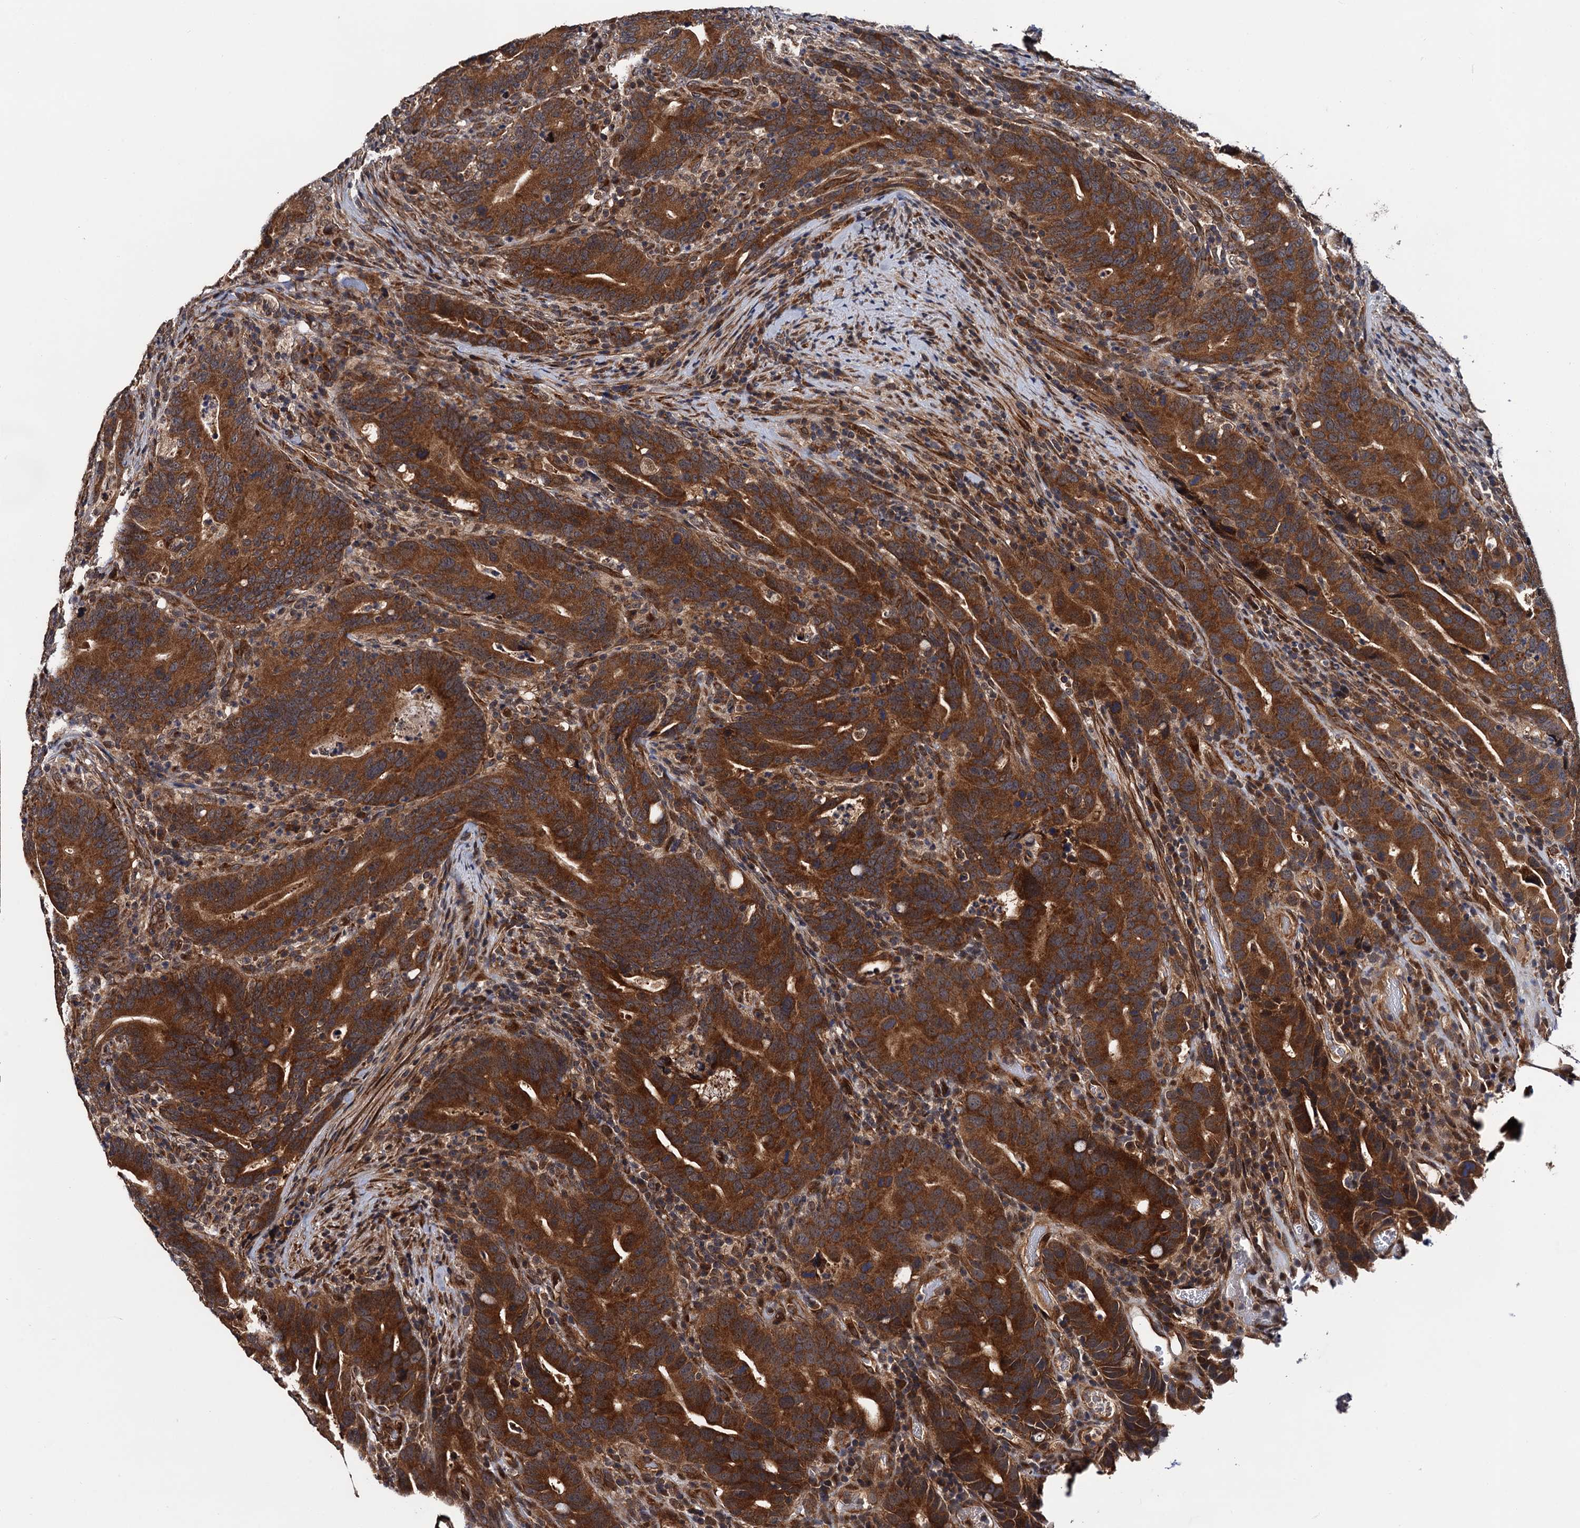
{"staining": {"intensity": "strong", "quantity": ">75%", "location": "cytoplasmic/membranous"}, "tissue": "colorectal cancer", "cell_type": "Tumor cells", "image_type": "cancer", "snomed": [{"axis": "morphology", "description": "Adenocarcinoma, NOS"}, {"axis": "topography", "description": "Colon"}], "caption": "DAB immunohistochemical staining of human colorectal adenocarcinoma shows strong cytoplasmic/membranous protein positivity in approximately >75% of tumor cells.", "gene": "NAA16", "patient": {"sex": "female", "age": 66}}